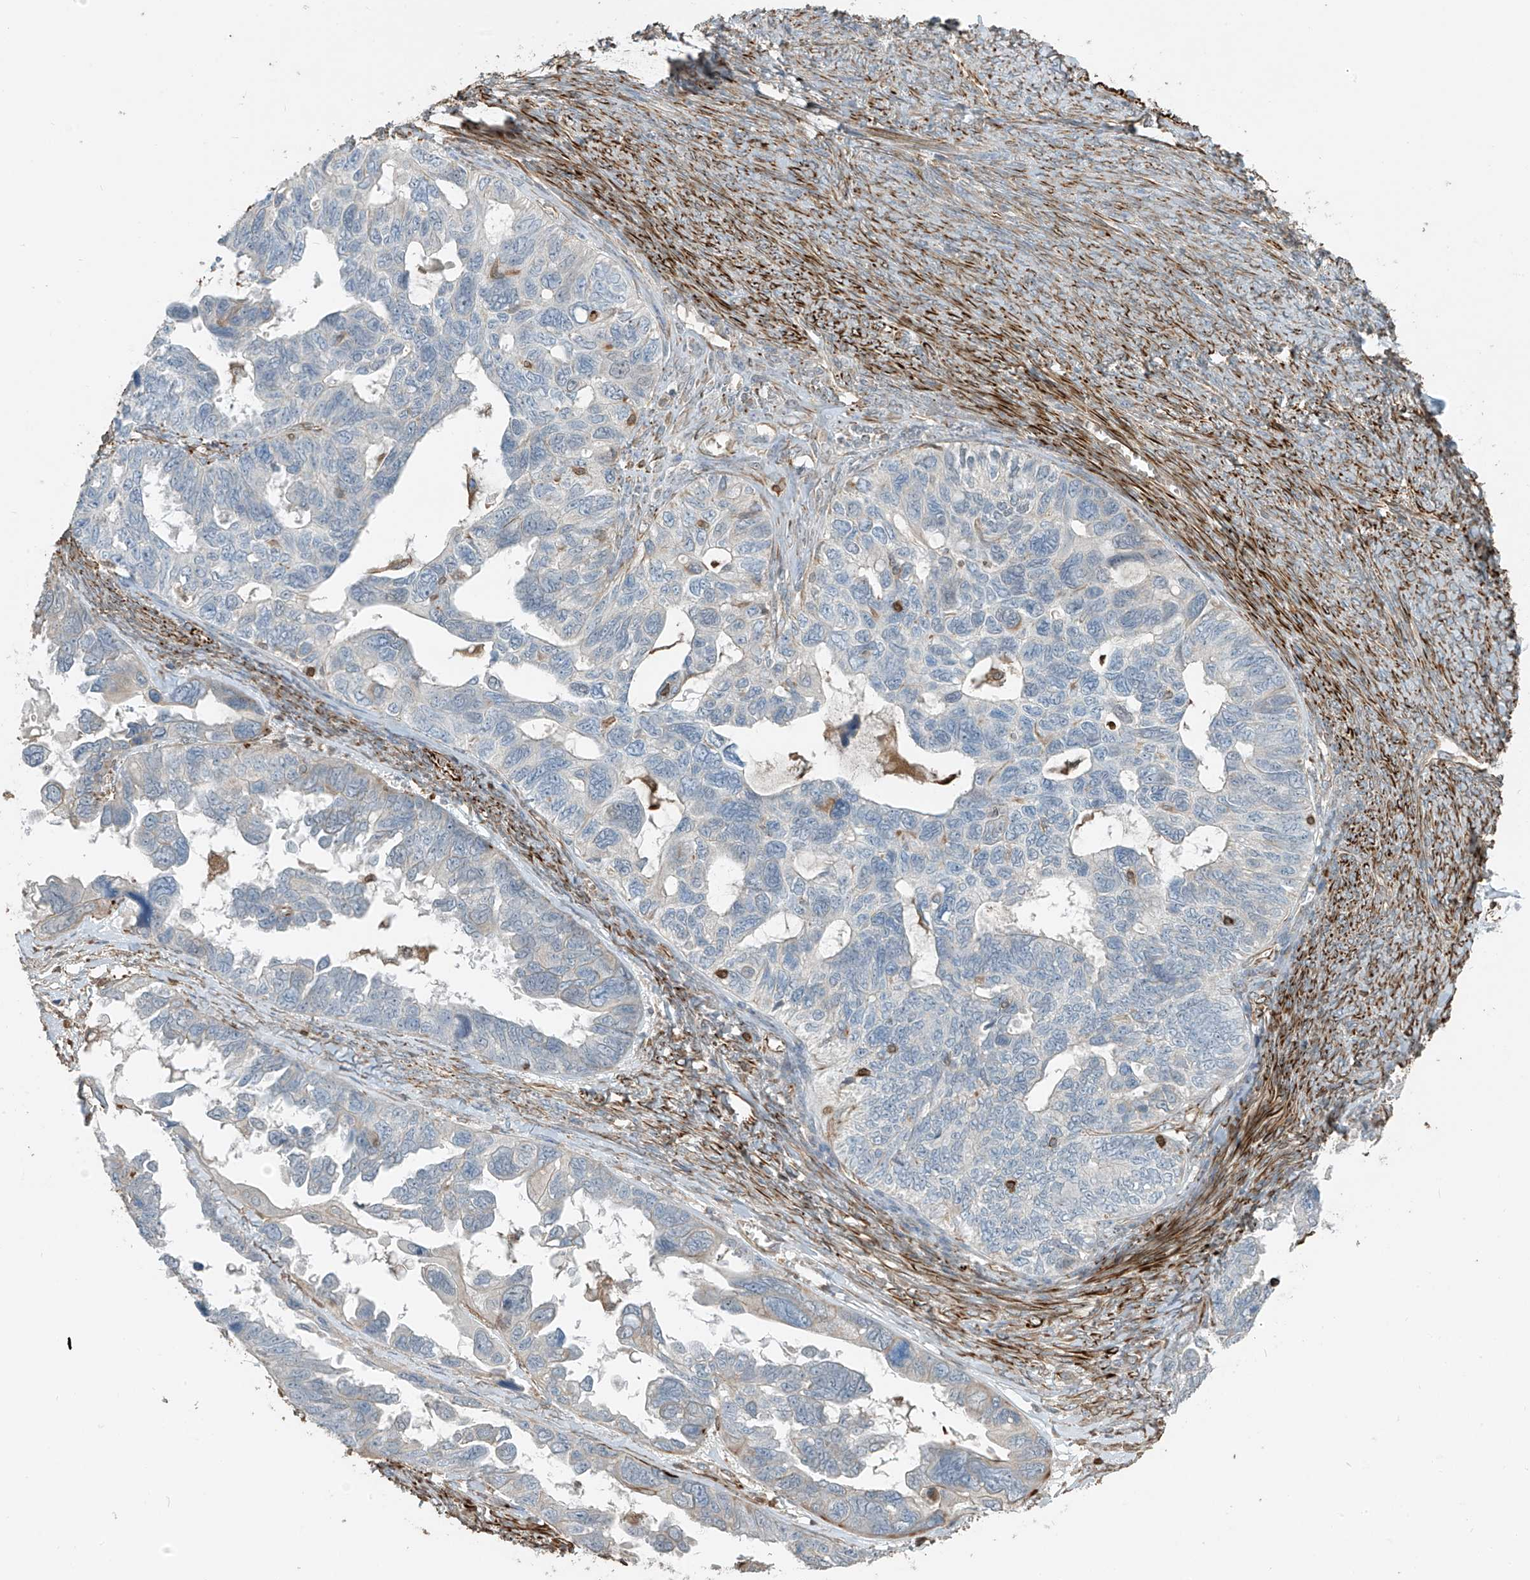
{"staining": {"intensity": "negative", "quantity": "none", "location": "none"}, "tissue": "ovarian cancer", "cell_type": "Tumor cells", "image_type": "cancer", "snomed": [{"axis": "morphology", "description": "Cystadenocarcinoma, serous, NOS"}, {"axis": "topography", "description": "Ovary"}], "caption": "Tumor cells show no significant protein positivity in serous cystadenocarcinoma (ovarian). (Stains: DAB immunohistochemistry (IHC) with hematoxylin counter stain, Microscopy: brightfield microscopy at high magnification).", "gene": "SH3BGRL3", "patient": {"sex": "female", "age": 79}}